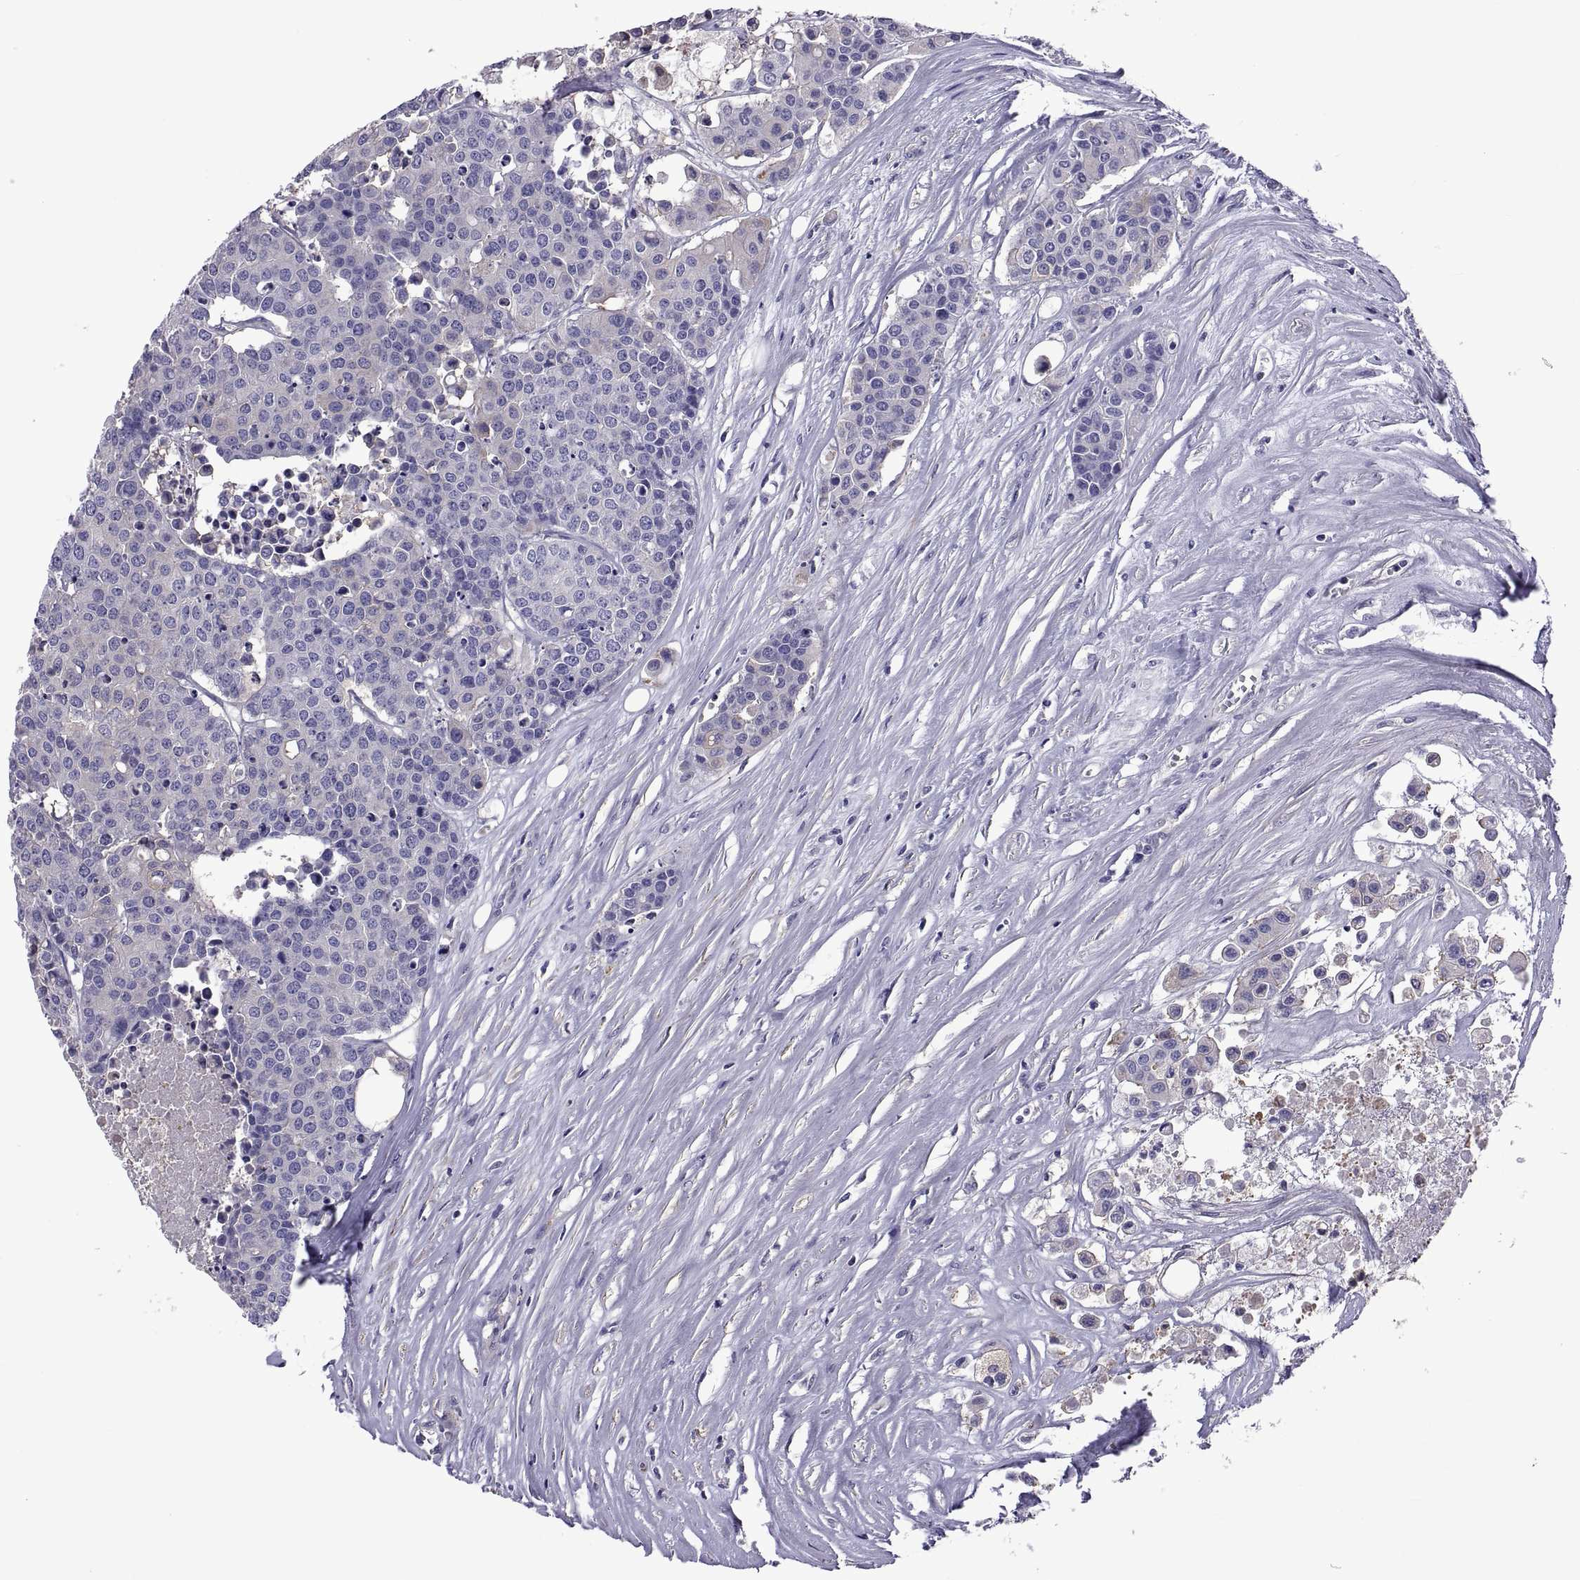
{"staining": {"intensity": "negative", "quantity": "none", "location": "none"}, "tissue": "carcinoid", "cell_type": "Tumor cells", "image_type": "cancer", "snomed": [{"axis": "morphology", "description": "Carcinoid, malignant, NOS"}, {"axis": "topography", "description": "Colon"}], "caption": "Human carcinoid stained for a protein using immunohistochemistry (IHC) reveals no staining in tumor cells.", "gene": "TMC3", "patient": {"sex": "male", "age": 81}}